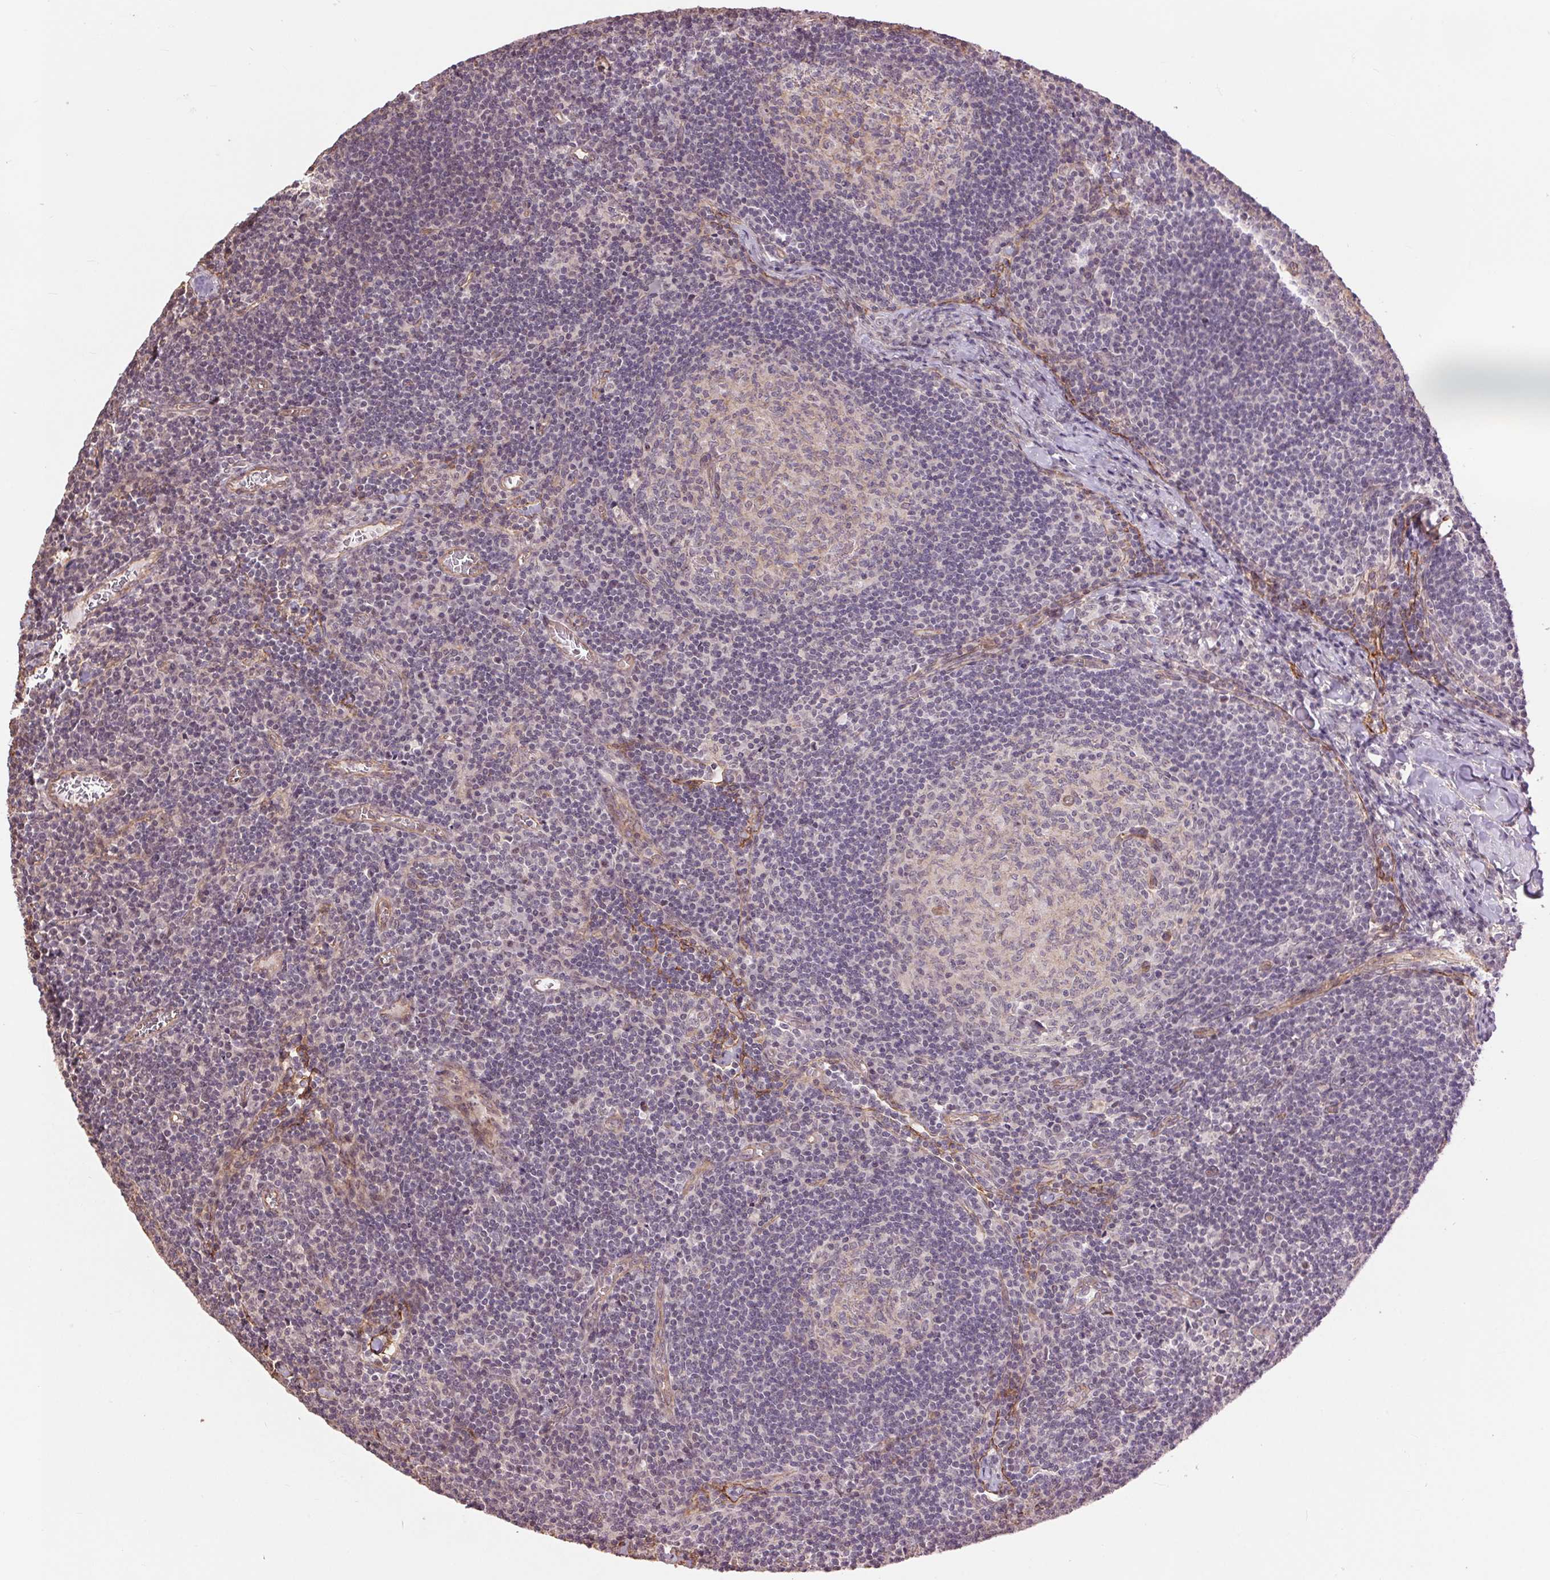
{"staining": {"intensity": "negative", "quantity": "none", "location": "none"}, "tissue": "lymph node", "cell_type": "Germinal center cells", "image_type": "normal", "snomed": [{"axis": "morphology", "description": "Normal tissue, NOS"}, {"axis": "topography", "description": "Lymph node"}], "caption": "A micrograph of lymph node stained for a protein exhibits no brown staining in germinal center cells.", "gene": "PALM", "patient": {"sex": "male", "age": 67}}